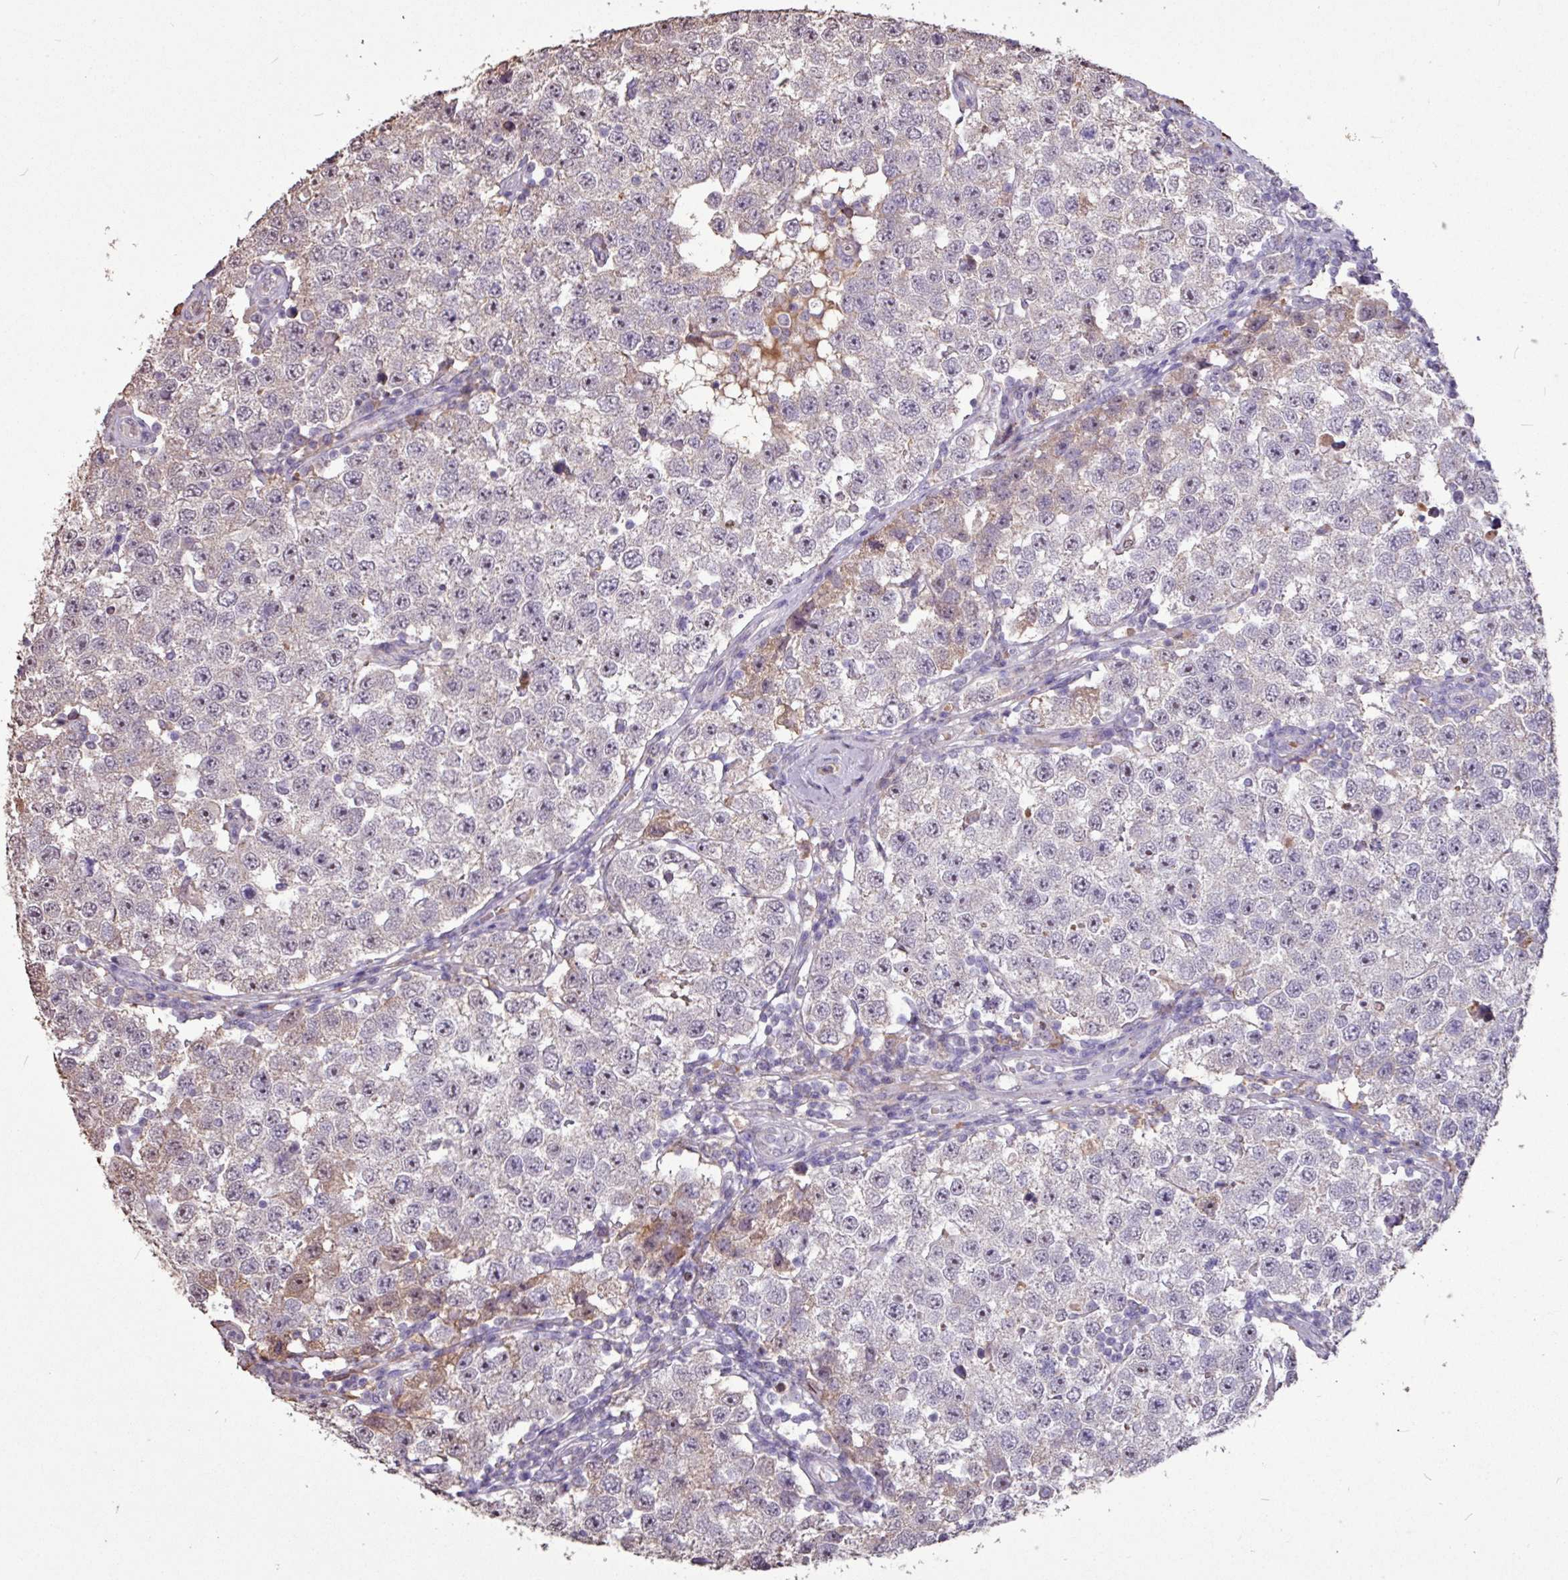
{"staining": {"intensity": "negative", "quantity": "none", "location": "none"}, "tissue": "testis cancer", "cell_type": "Tumor cells", "image_type": "cancer", "snomed": [{"axis": "morphology", "description": "Seminoma, NOS"}, {"axis": "topography", "description": "Testis"}], "caption": "Human seminoma (testis) stained for a protein using immunohistochemistry (IHC) shows no positivity in tumor cells.", "gene": "L3MBTL3", "patient": {"sex": "male", "age": 34}}